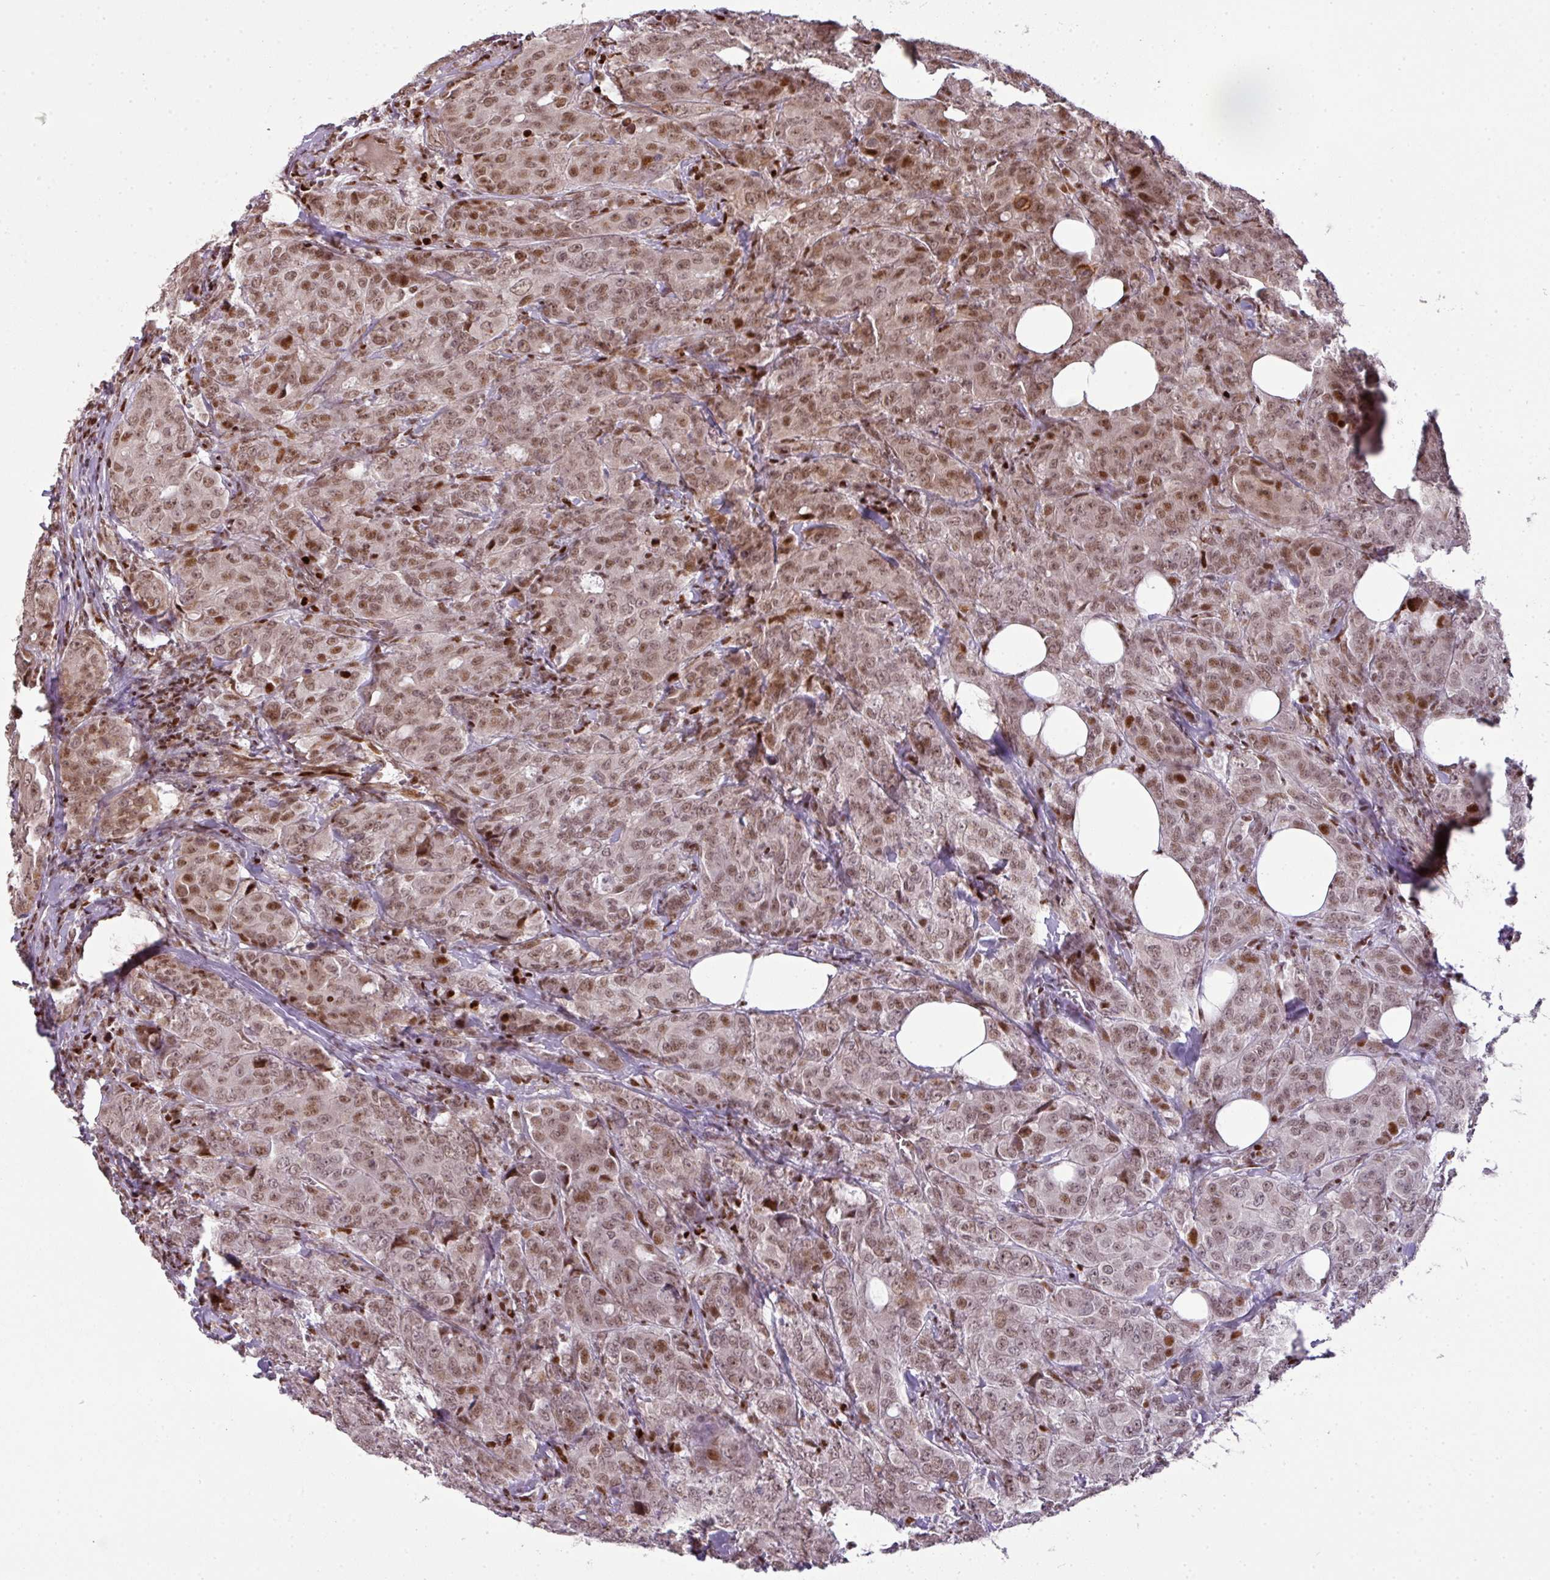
{"staining": {"intensity": "moderate", "quantity": ">75%", "location": "nuclear"}, "tissue": "breast cancer", "cell_type": "Tumor cells", "image_type": "cancer", "snomed": [{"axis": "morphology", "description": "Duct carcinoma"}, {"axis": "topography", "description": "Breast"}], "caption": "Human breast invasive ductal carcinoma stained with a brown dye exhibits moderate nuclear positive positivity in about >75% of tumor cells.", "gene": "MYSM1", "patient": {"sex": "female", "age": 43}}